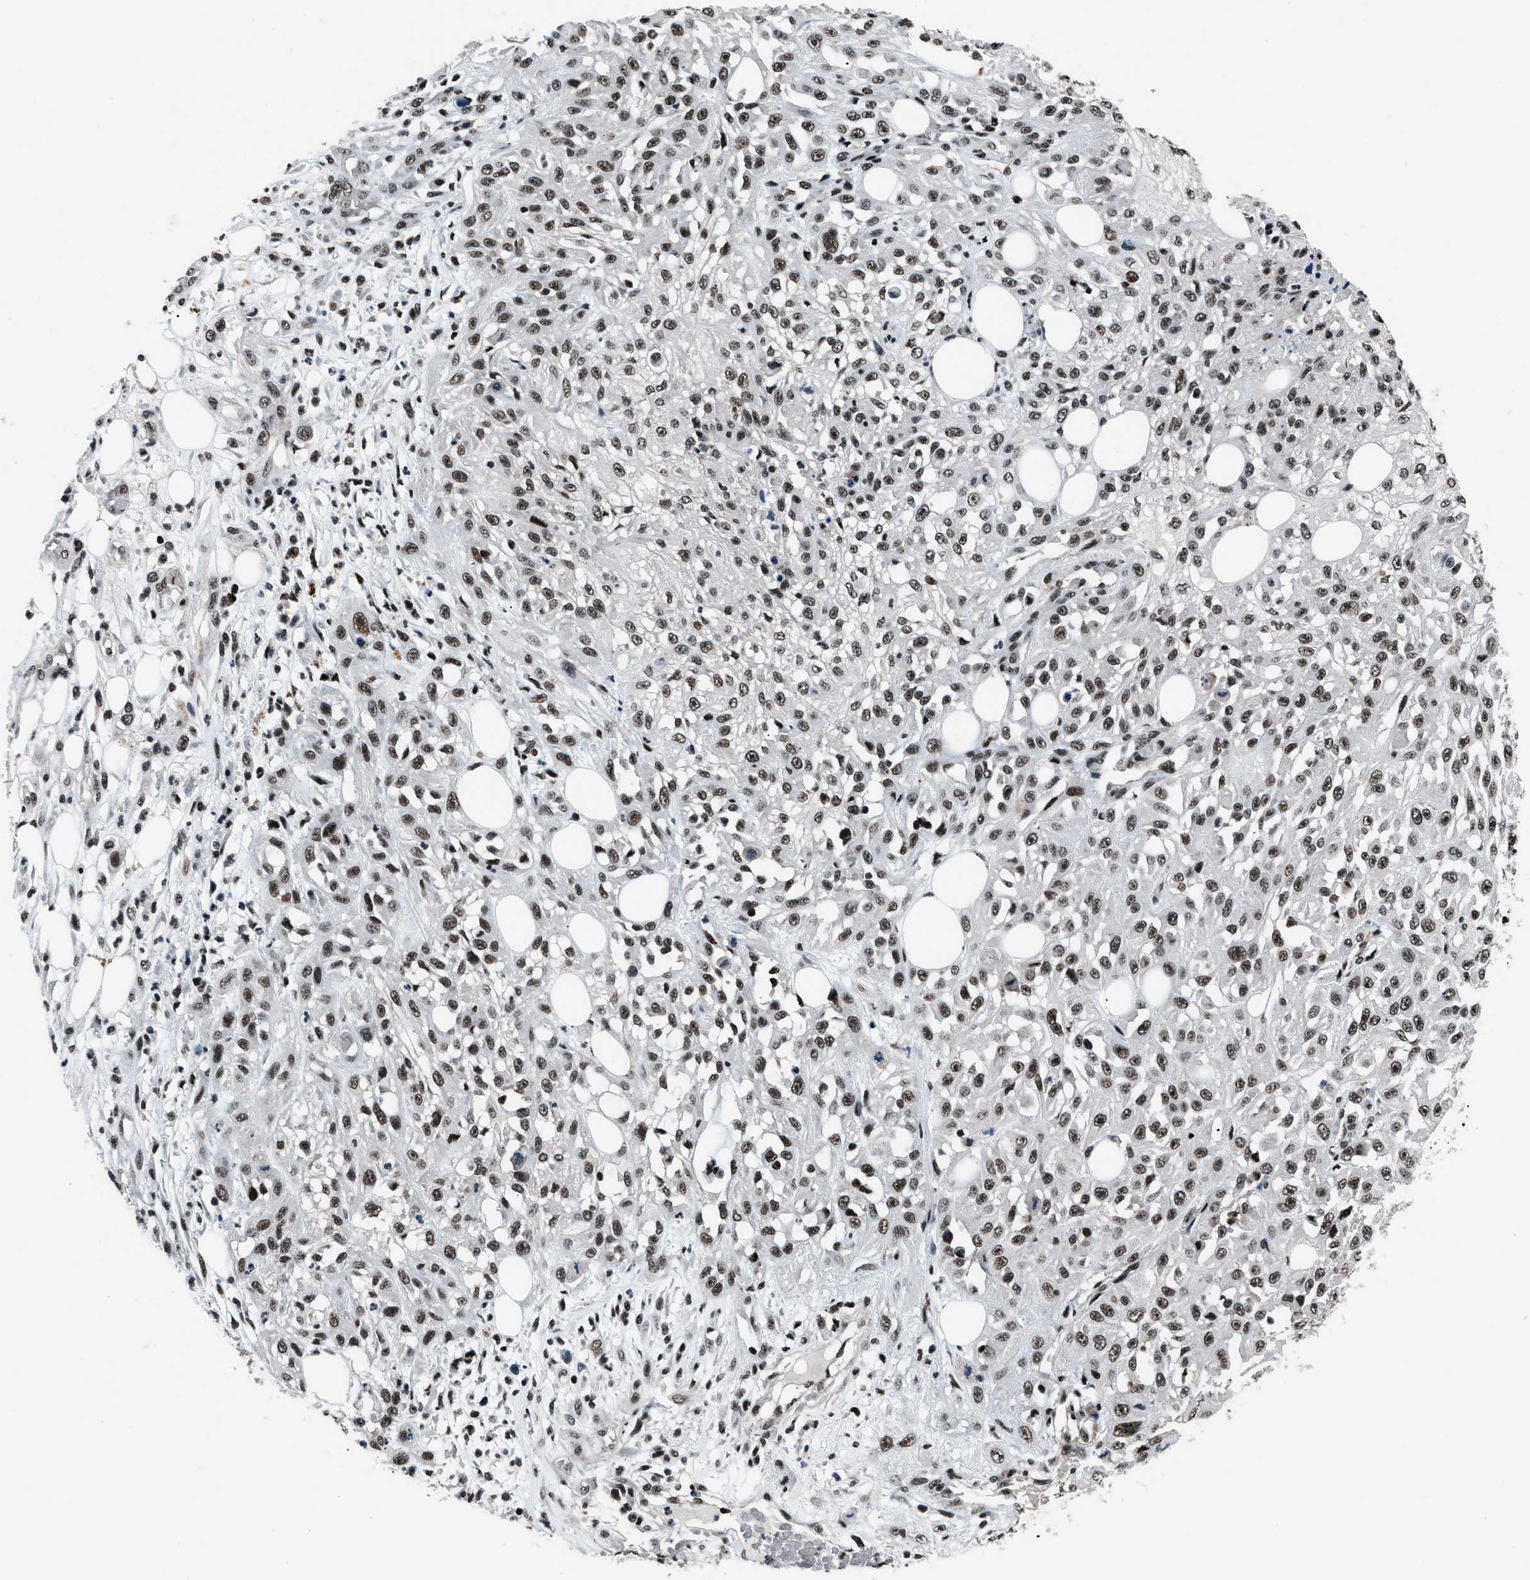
{"staining": {"intensity": "strong", "quantity": ">75%", "location": "nuclear"}, "tissue": "skin cancer", "cell_type": "Tumor cells", "image_type": "cancer", "snomed": [{"axis": "morphology", "description": "Squamous cell carcinoma, NOS"}, {"axis": "morphology", "description": "Squamous cell carcinoma, metastatic, NOS"}, {"axis": "topography", "description": "Skin"}, {"axis": "topography", "description": "Lymph node"}], "caption": "This is an image of IHC staining of skin squamous cell carcinoma, which shows strong positivity in the nuclear of tumor cells.", "gene": "SMARCB1", "patient": {"sex": "male", "age": 75}}